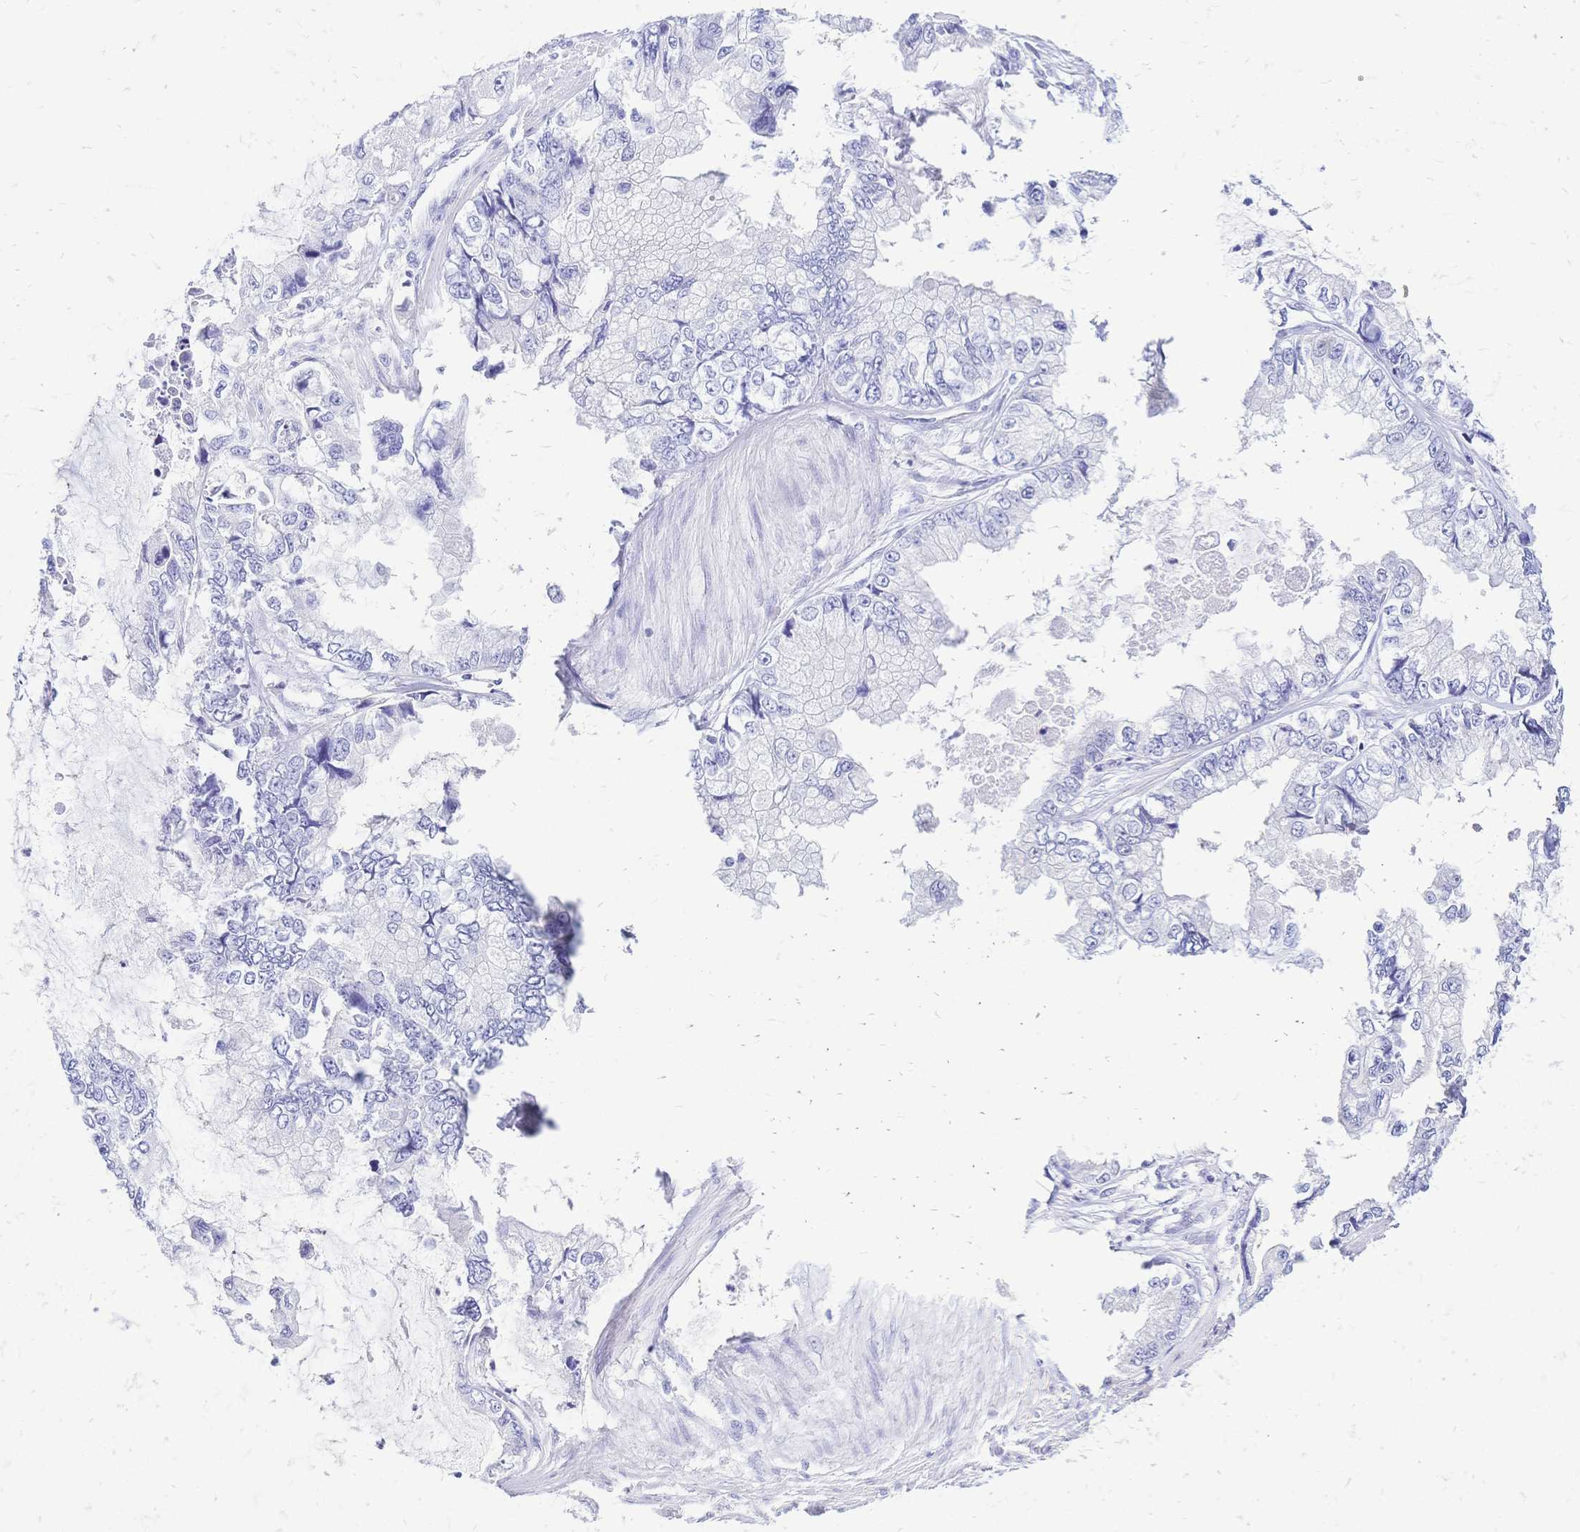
{"staining": {"intensity": "negative", "quantity": "none", "location": "none"}, "tissue": "stomach cancer", "cell_type": "Tumor cells", "image_type": "cancer", "snomed": [{"axis": "morphology", "description": "Adenocarcinoma, NOS"}, {"axis": "topography", "description": "Pancreas"}, {"axis": "topography", "description": "Stomach, upper"}, {"axis": "topography", "description": "Stomach"}], "caption": "IHC histopathology image of stomach adenocarcinoma stained for a protein (brown), which displays no staining in tumor cells. (Stains: DAB (3,3'-diaminobenzidine) immunohistochemistry with hematoxylin counter stain, Microscopy: brightfield microscopy at high magnification).", "gene": "FA2H", "patient": {"sex": "male", "age": 77}}